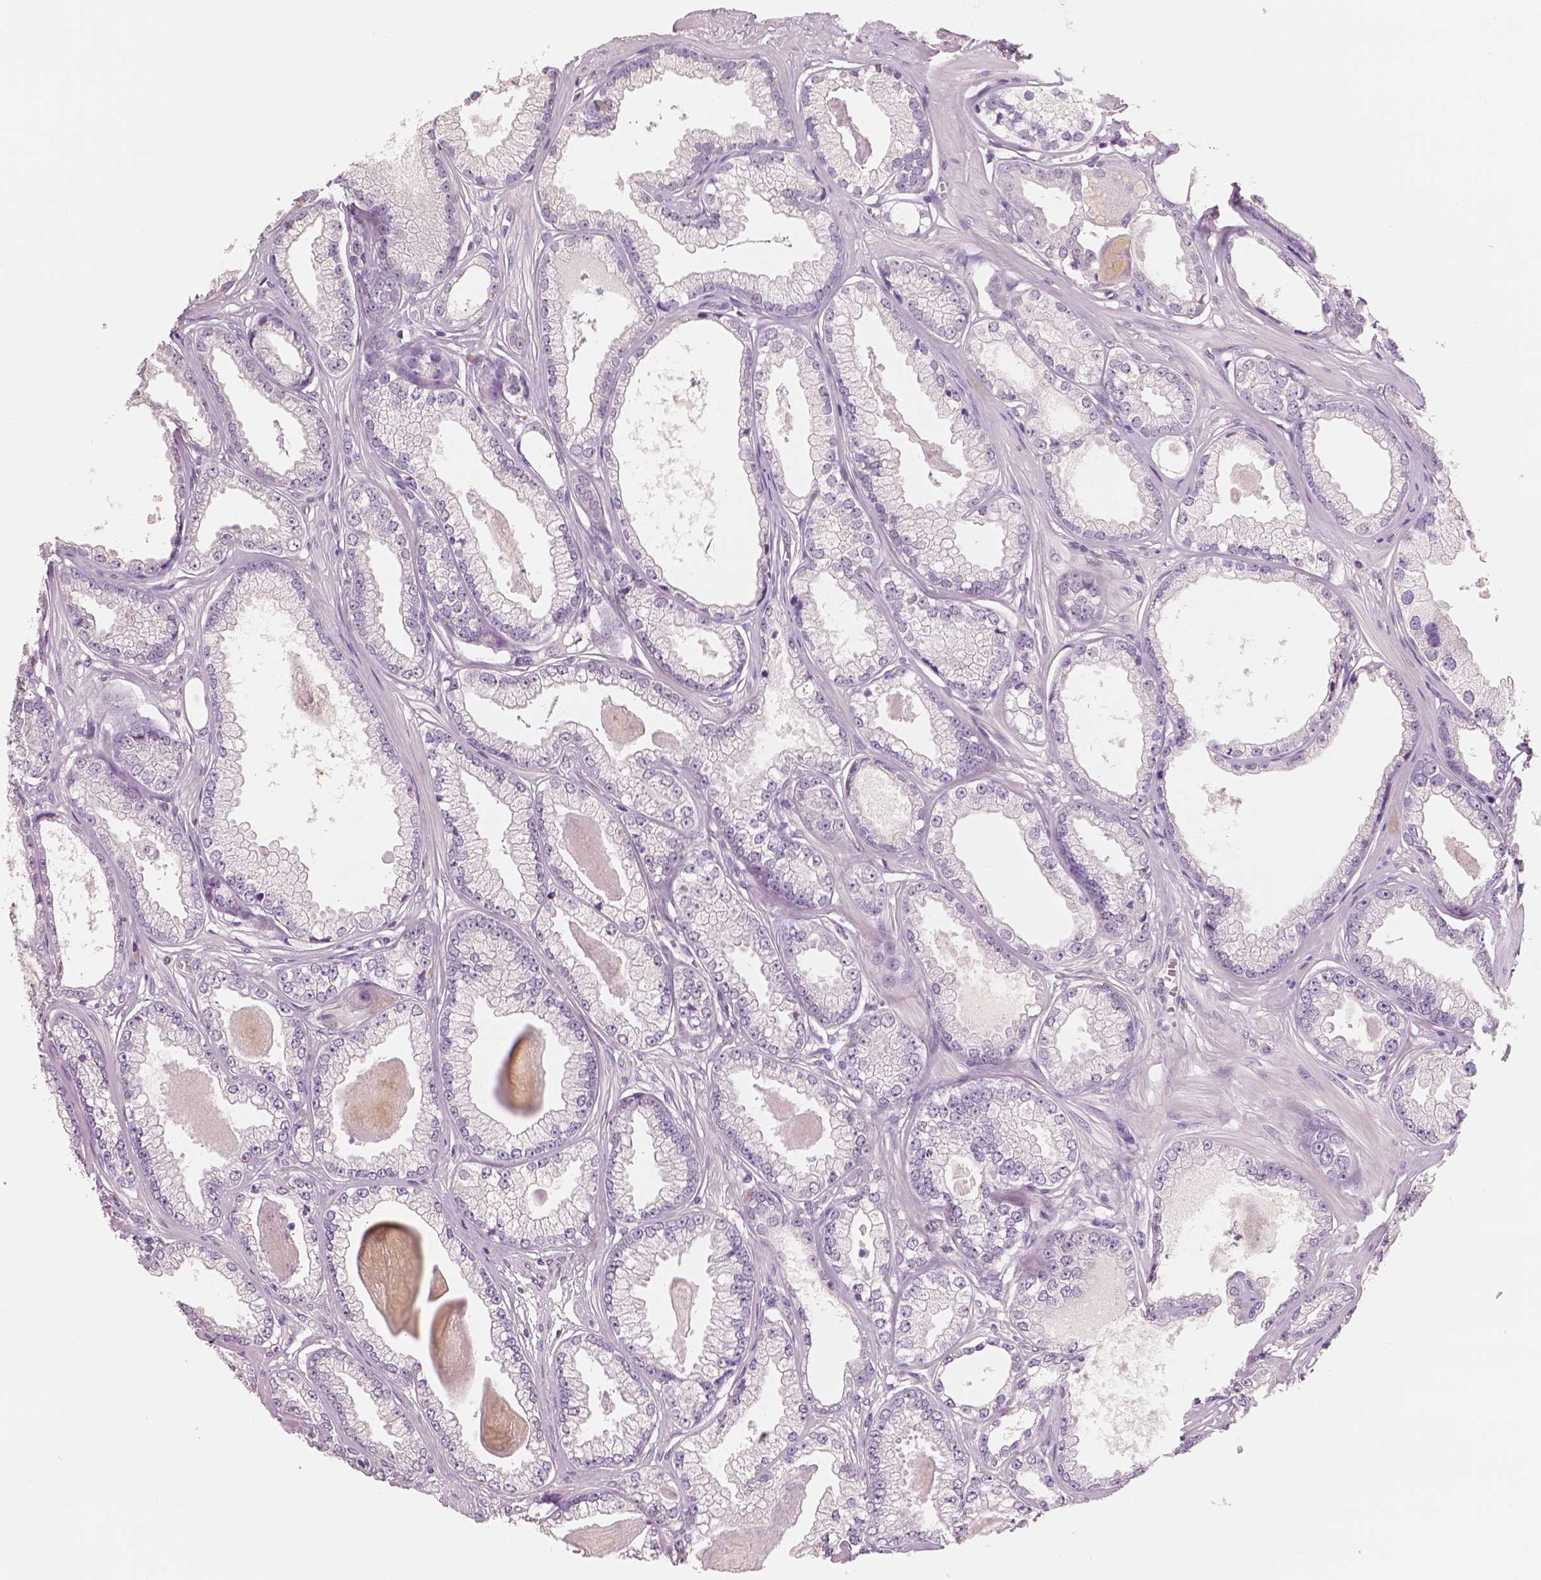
{"staining": {"intensity": "negative", "quantity": "none", "location": "none"}, "tissue": "prostate cancer", "cell_type": "Tumor cells", "image_type": "cancer", "snomed": [{"axis": "morphology", "description": "Adenocarcinoma, Low grade"}, {"axis": "topography", "description": "Prostate"}], "caption": "The image displays no significant expression in tumor cells of prostate cancer (adenocarcinoma (low-grade)).", "gene": "NECAB2", "patient": {"sex": "male", "age": 64}}